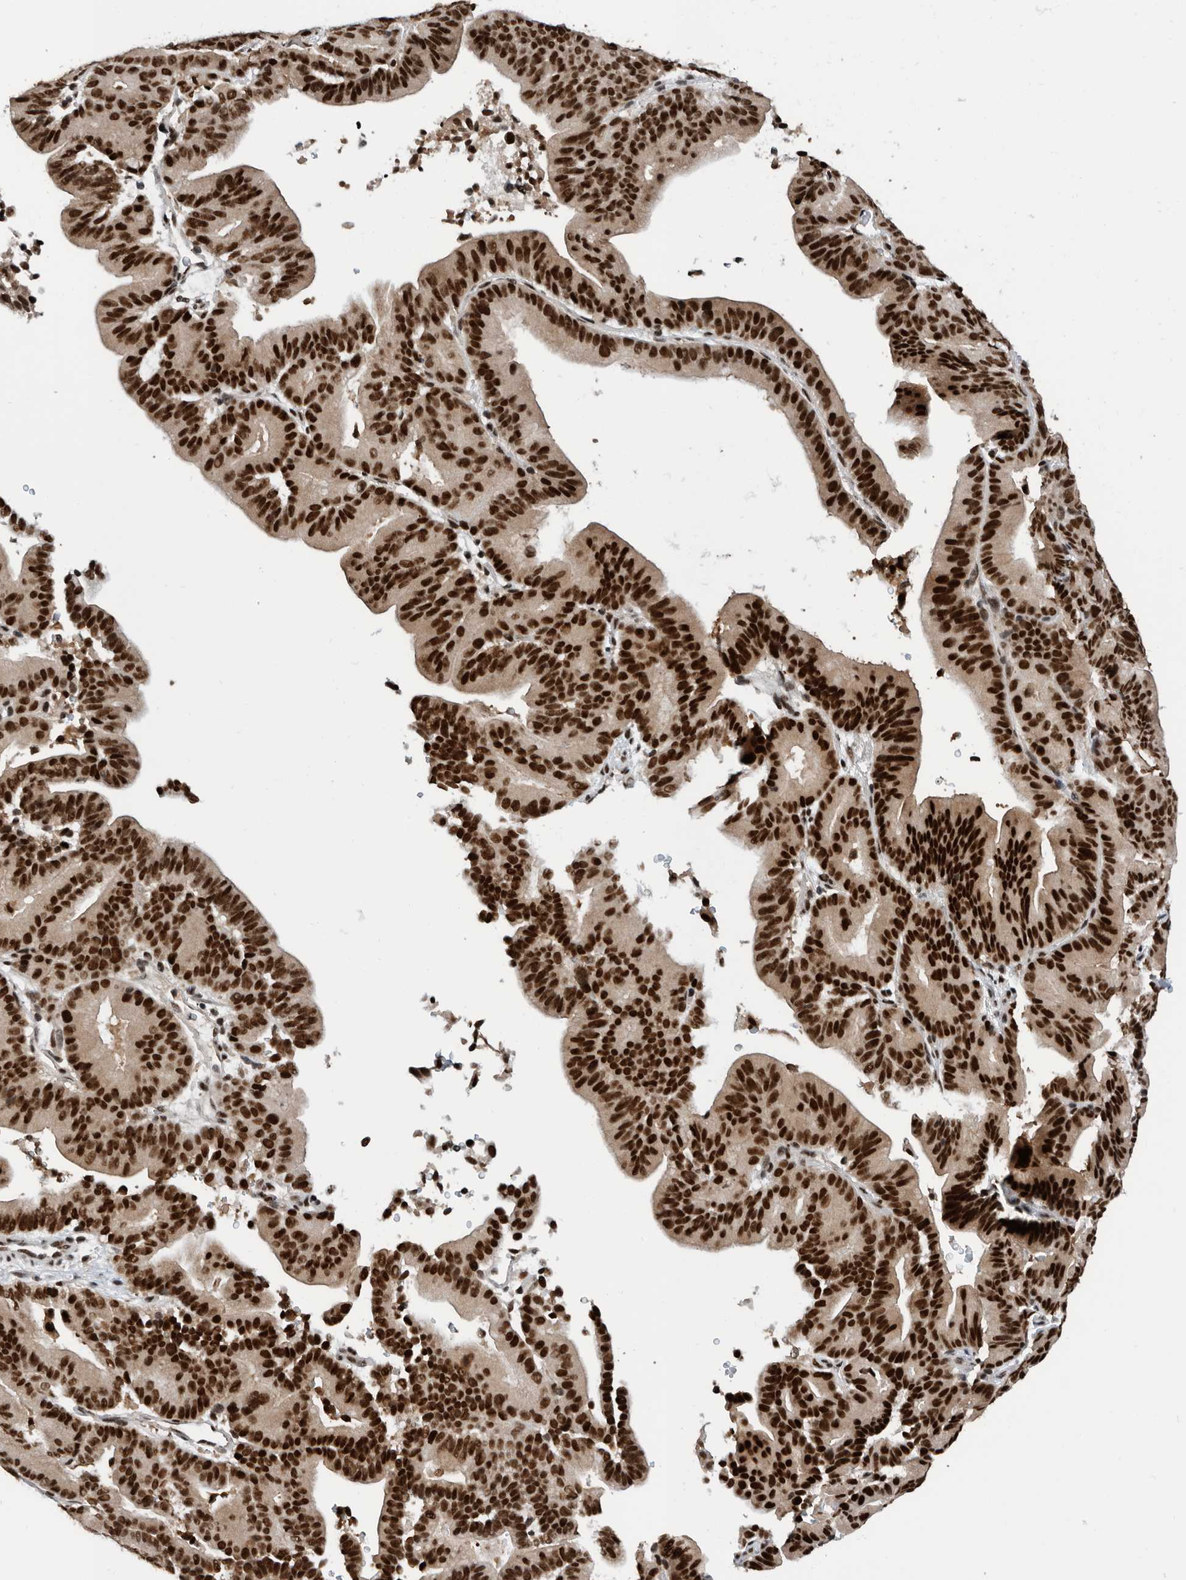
{"staining": {"intensity": "strong", "quantity": ">75%", "location": "nuclear"}, "tissue": "liver cancer", "cell_type": "Tumor cells", "image_type": "cancer", "snomed": [{"axis": "morphology", "description": "Cholangiocarcinoma"}, {"axis": "topography", "description": "Liver"}], "caption": "Cholangiocarcinoma (liver) stained with DAB (3,3'-diaminobenzidine) immunohistochemistry (IHC) reveals high levels of strong nuclear staining in approximately >75% of tumor cells.", "gene": "ZNF260", "patient": {"sex": "female", "age": 75}}